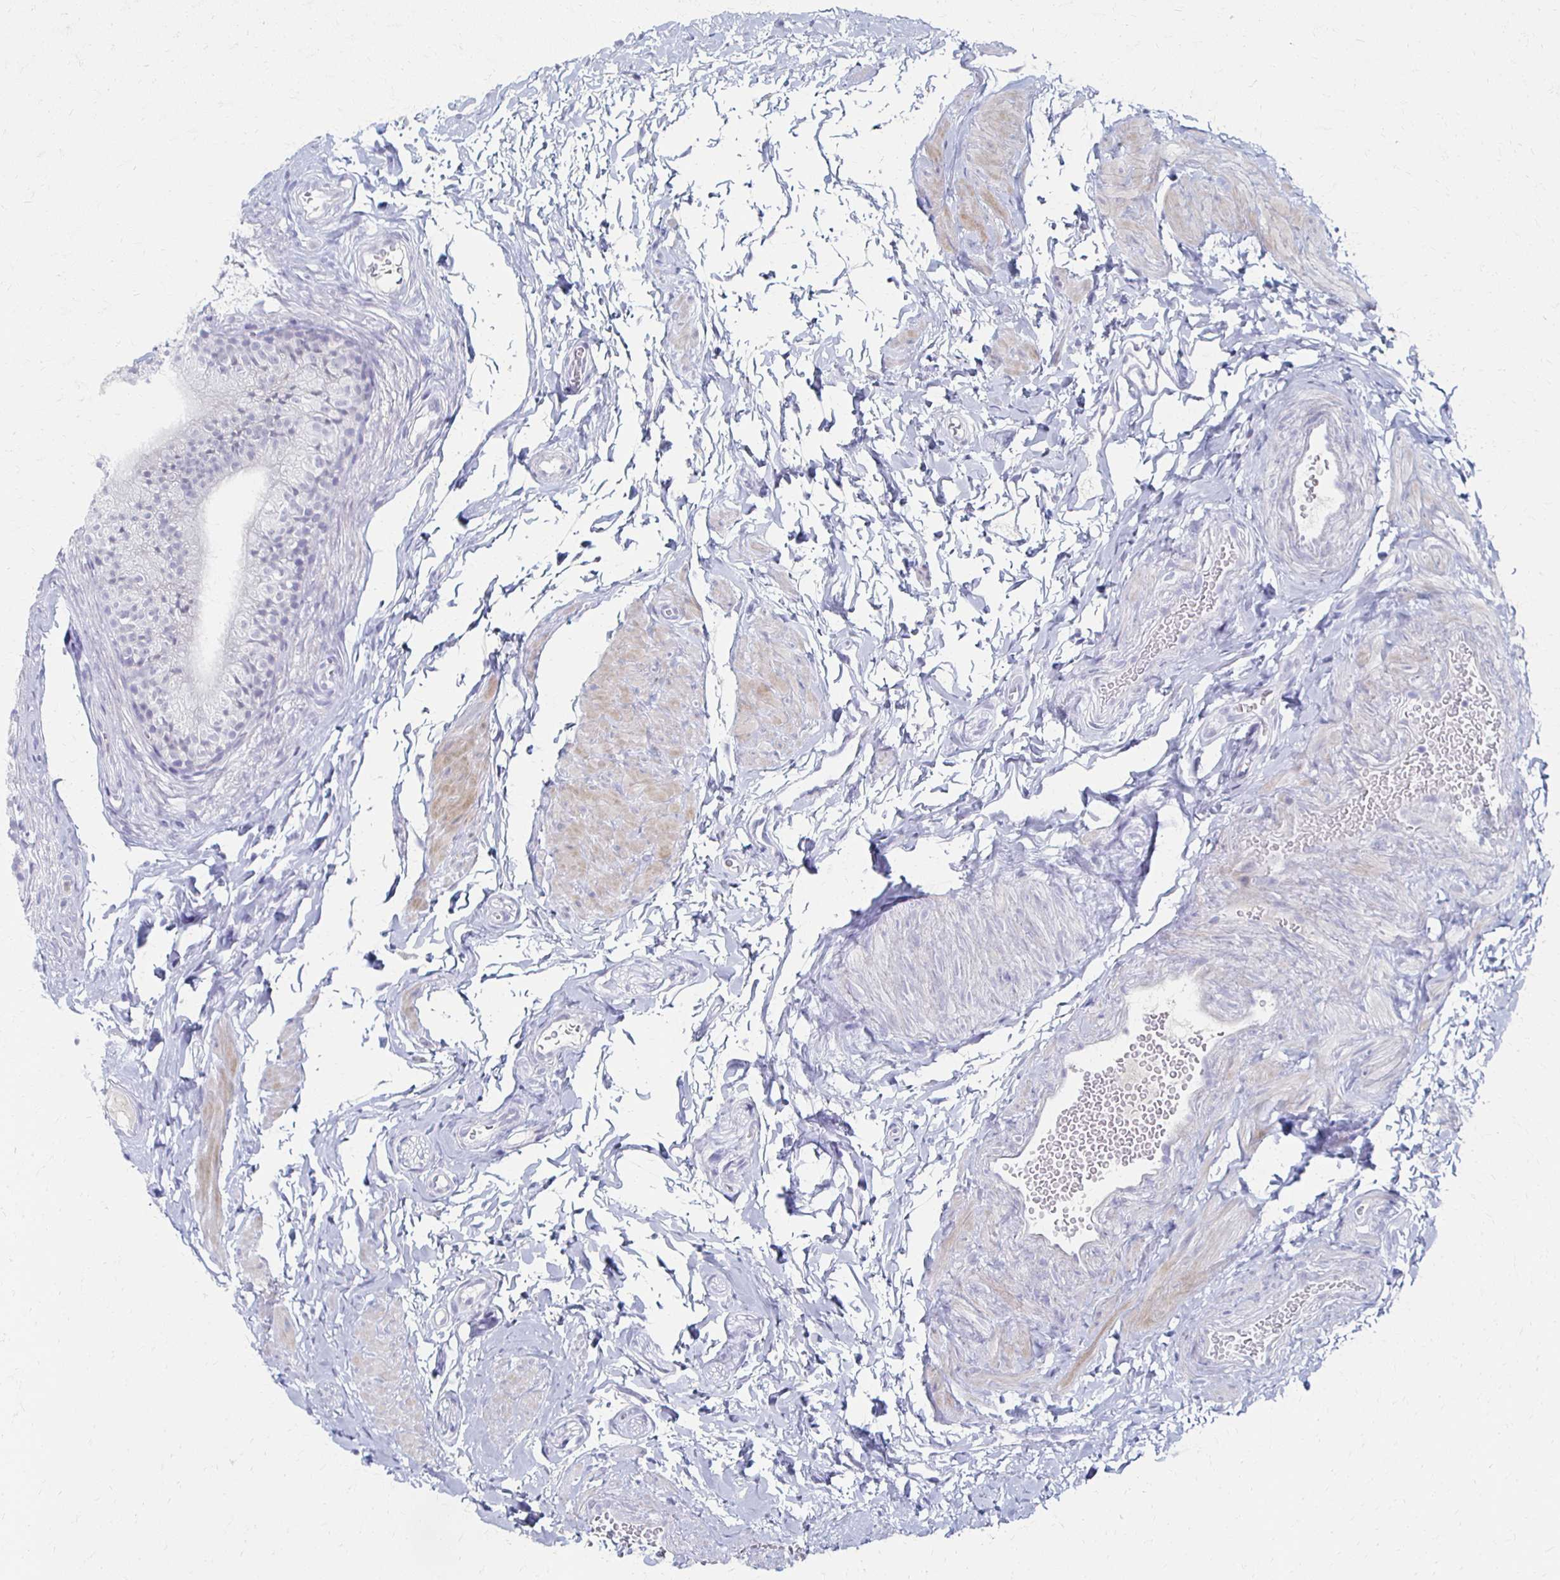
{"staining": {"intensity": "negative", "quantity": "none", "location": "none"}, "tissue": "epididymis", "cell_type": "Glandular cells", "image_type": "normal", "snomed": [{"axis": "morphology", "description": "Normal tissue, NOS"}, {"axis": "topography", "description": "Epididymis, spermatic cord, NOS"}, {"axis": "topography", "description": "Epididymis"}, {"axis": "topography", "description": "Peripheral nerve tissue"}], "caption": "The immunohistochemistry (IHC) histopathology image has no significant positivity in glandular cells of epididymis.", "gene": "CXCR2", "patient": {"sex": "male", "age": 29}}